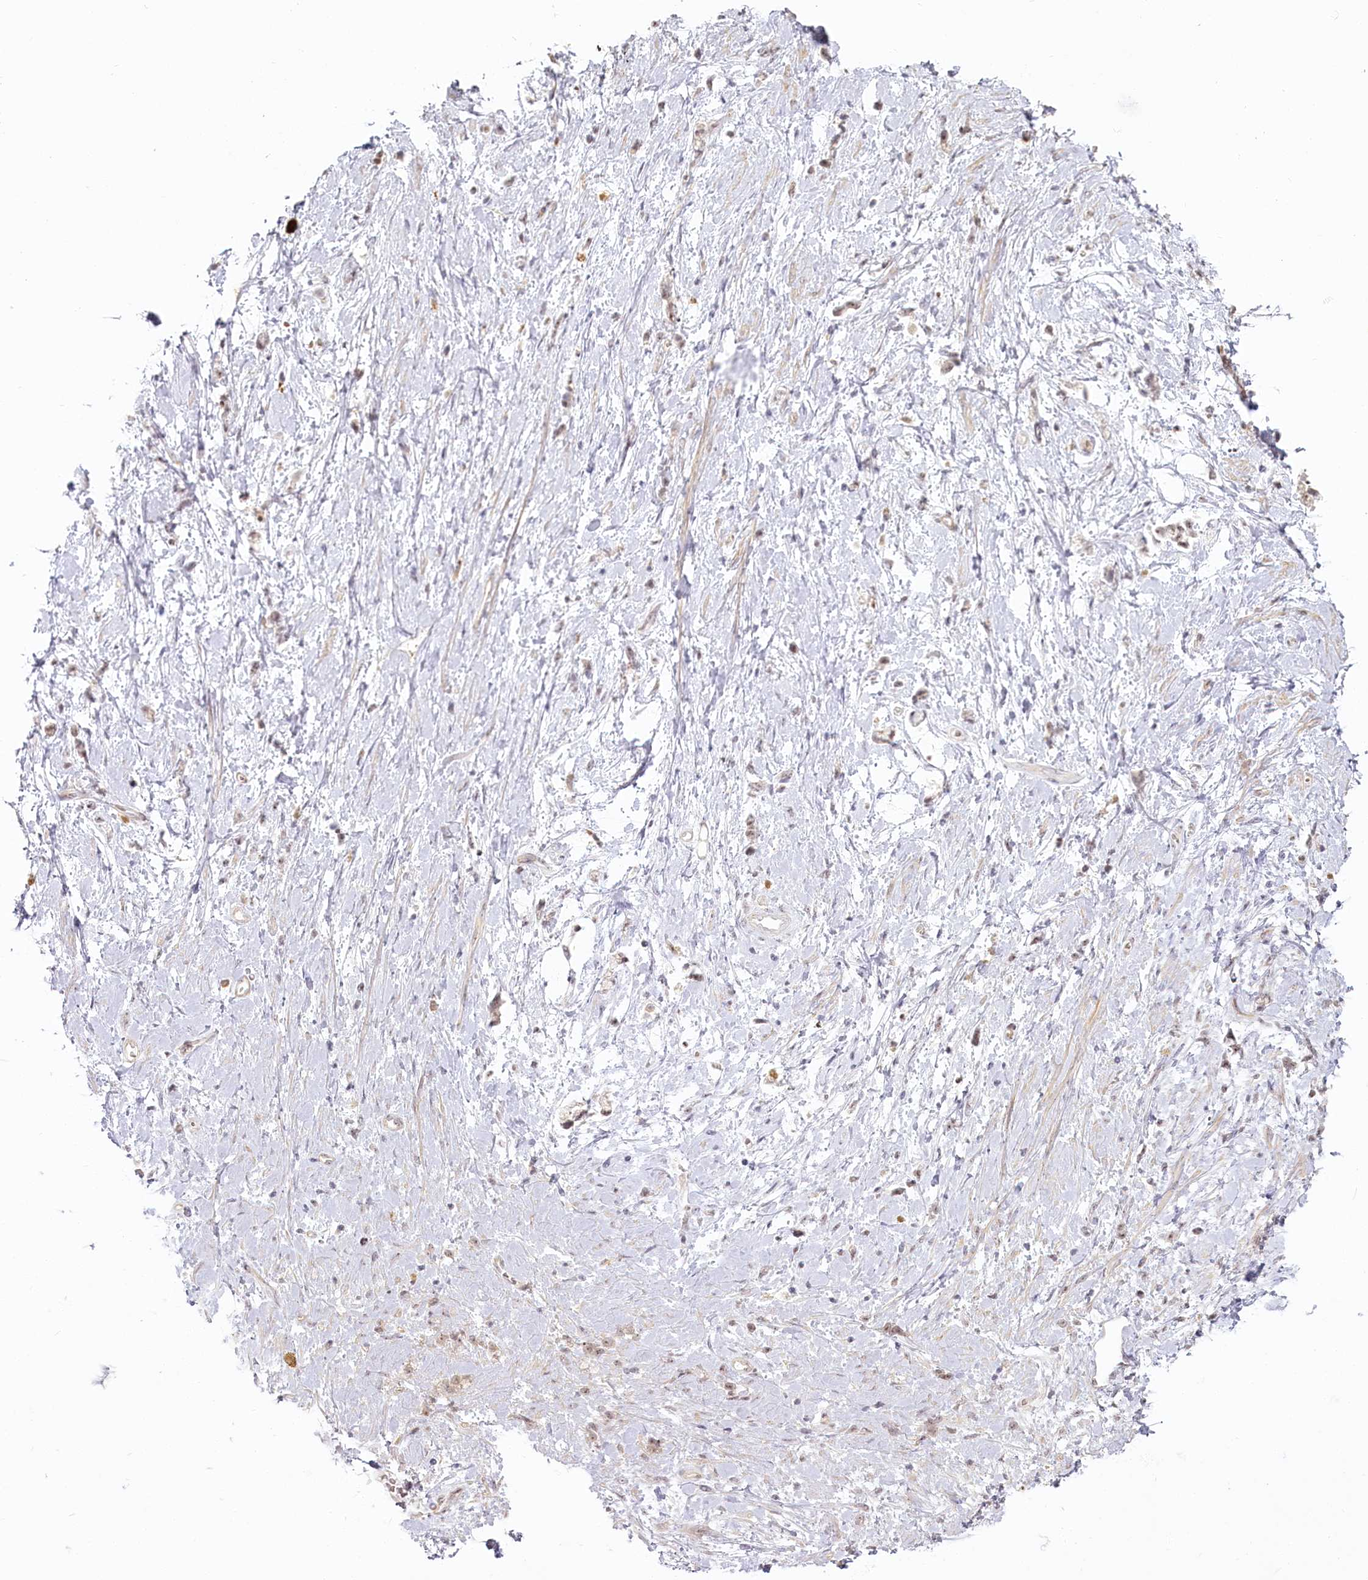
{"staining": {"intensity": "weak", "quantity": ">75%", "location": "cytoplasmic/membranous,nuclear"}, "tissue": "stomach cancer", "cell_type": "Tumor cells", "image_type": "cancer", "snomed": [{"axis": "morphology", "description": "Adenocarcinoma, NOS"}, {"axis": "topography", "description": "Stomach"}], "caption": "Stomach adenocarcinoma tissue reveals weak cytoplasmic/membranous and nuclear expression in about >75% of tumor cells, visualized by immunohistochemistry.", "gene": "EXOSC7", "patient": {"sex": "female", "age": 60}}